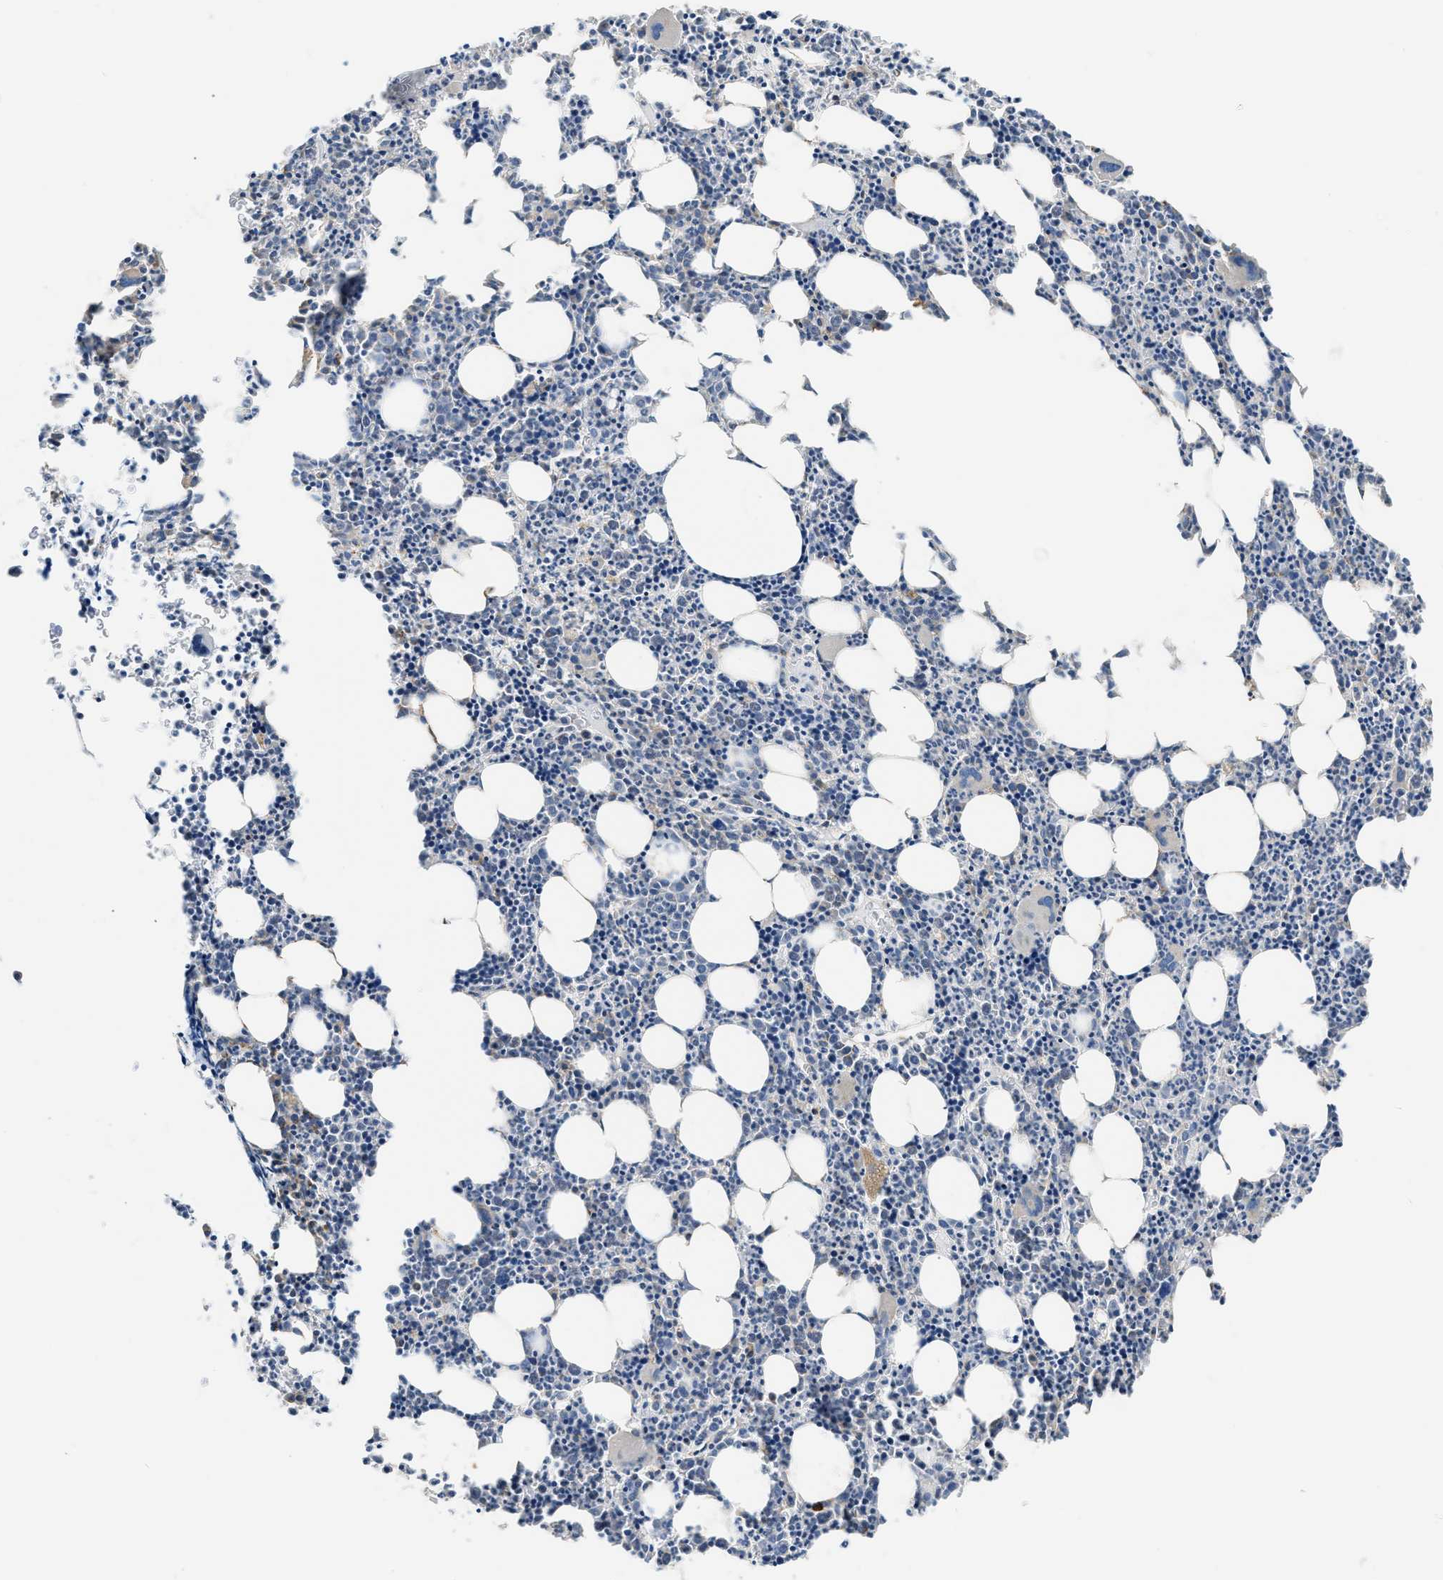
{"staining": {"intensity": "strong", "quantity": "25%-75%", "location": "cytoplasmic/membranous"}, "tissue": "bone marrow", "cell_type": "Hematopoietic cells", "image_type": "normal", "snomed": [{"axis": "morphology", "description": "Normal tissue, NOS"}, {"axis": "morphology", "description": "Inflammation, NOS"}, {"axis": "topography", "description": "Bone marrow"}], "caption": "Immunohistochemical staining of benign bone marrow exhibits strong cytoplasmic/membranous protein positivity in about 25%-75% of hematopoietic cells. Nuclei are stained in blue.", "gene": "ETFB", "patient": {"sex": "female", "age": 40}}